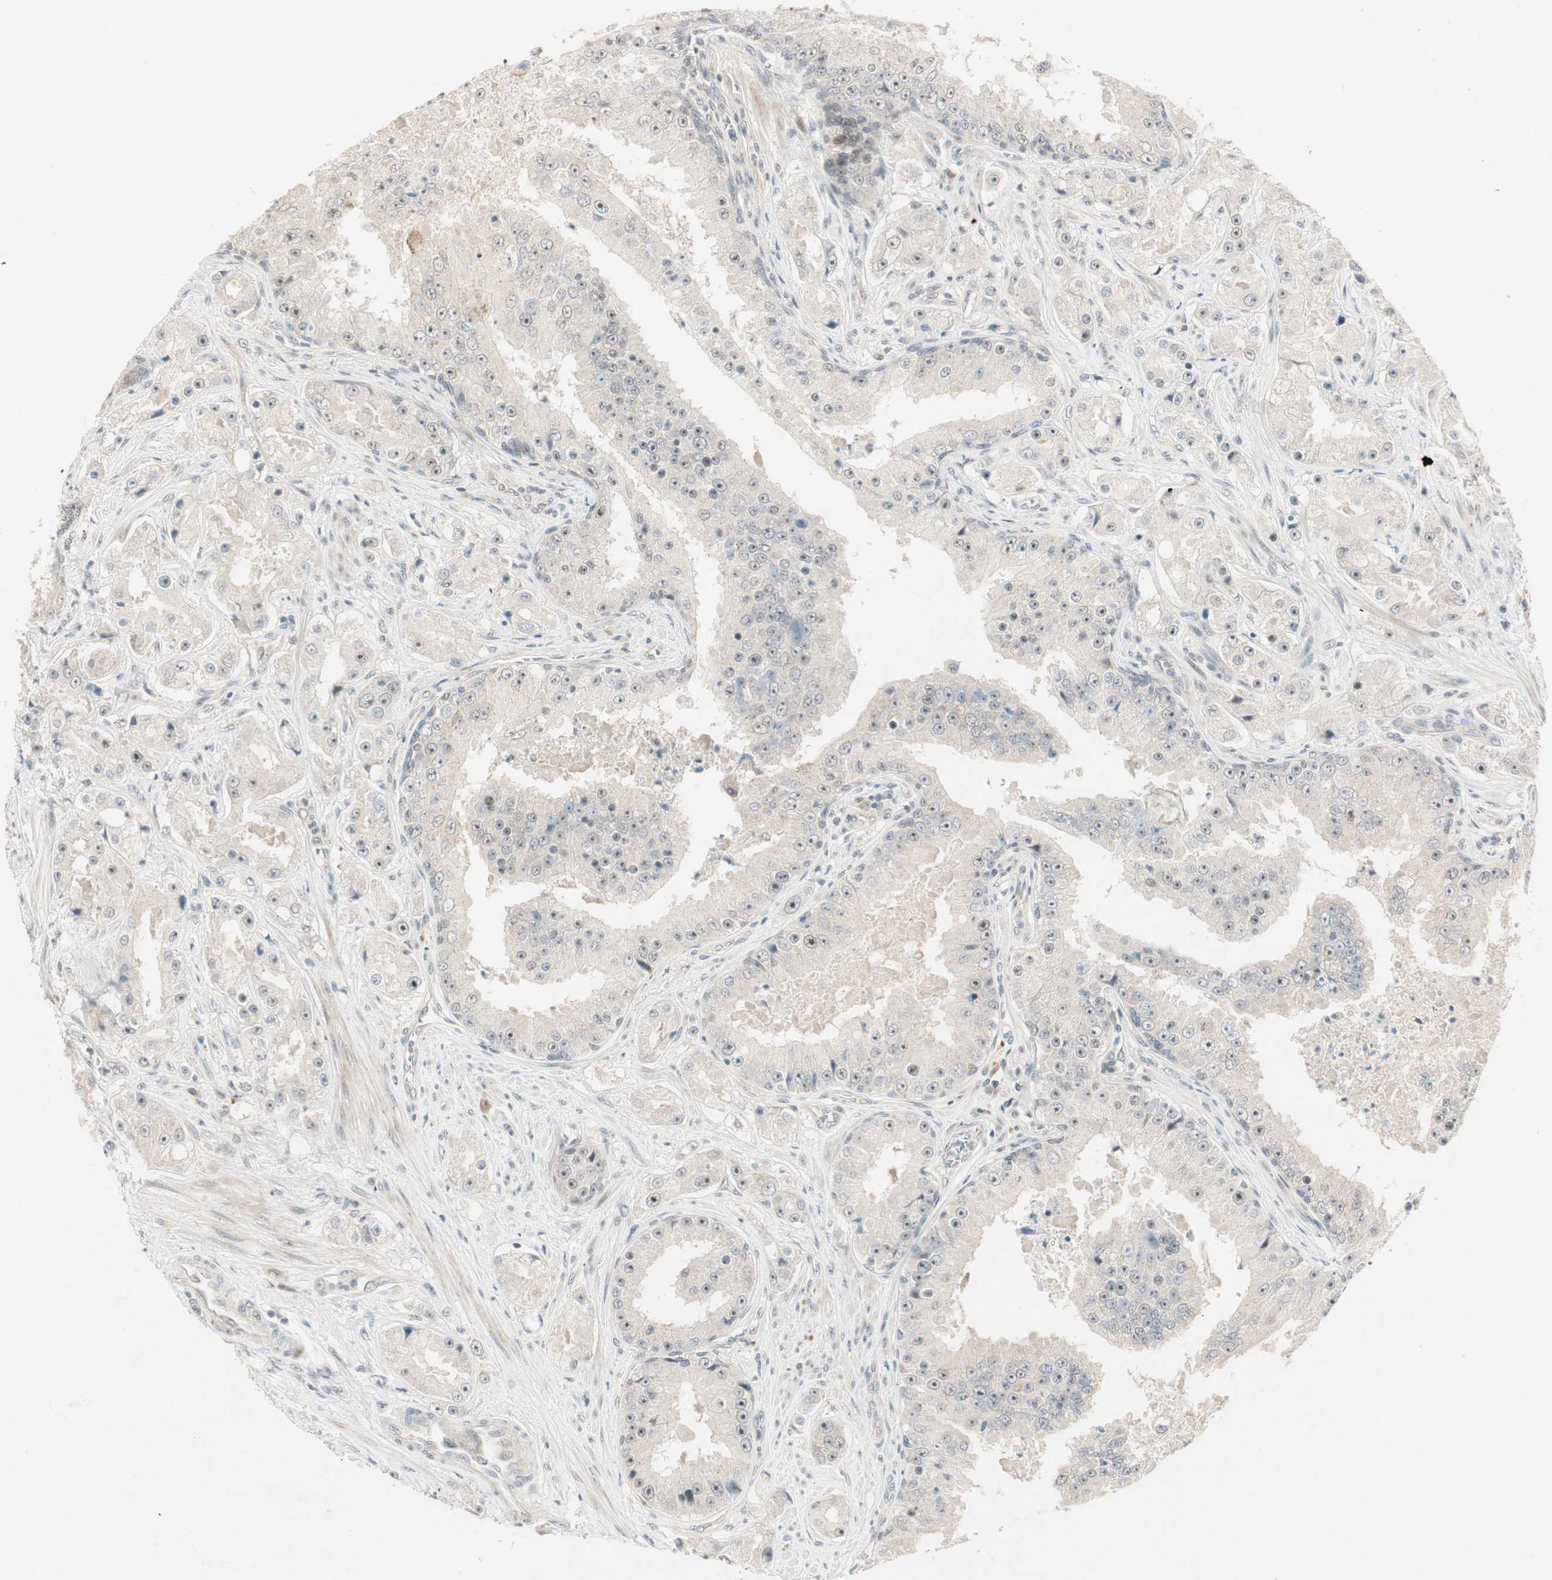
{"staining": {"intensity": "negative", "quantity": "none", "location": "none"}, "tissue": "prostate cancer", "cell_type": "Tumor cells", "image_type": "cancer", "snomed": [{"axis": "morphology", "description": "Adenocarcinoma, High grade"}, {"axis": "topography", "description": "Prostate"}], "caption": "The IHC histopathology image has no significant expression in tumor cells of prostate cancer (high-grade adenocarcinoma) tissue. Brightfield microscopy of IHC stained with DAB (3,3'-diaminobenzidine) (brown) and hematoxylin (blue), captured at high magnification.", "gene": "ACSL5", "patient": {"sex": "male", "age": 73}}